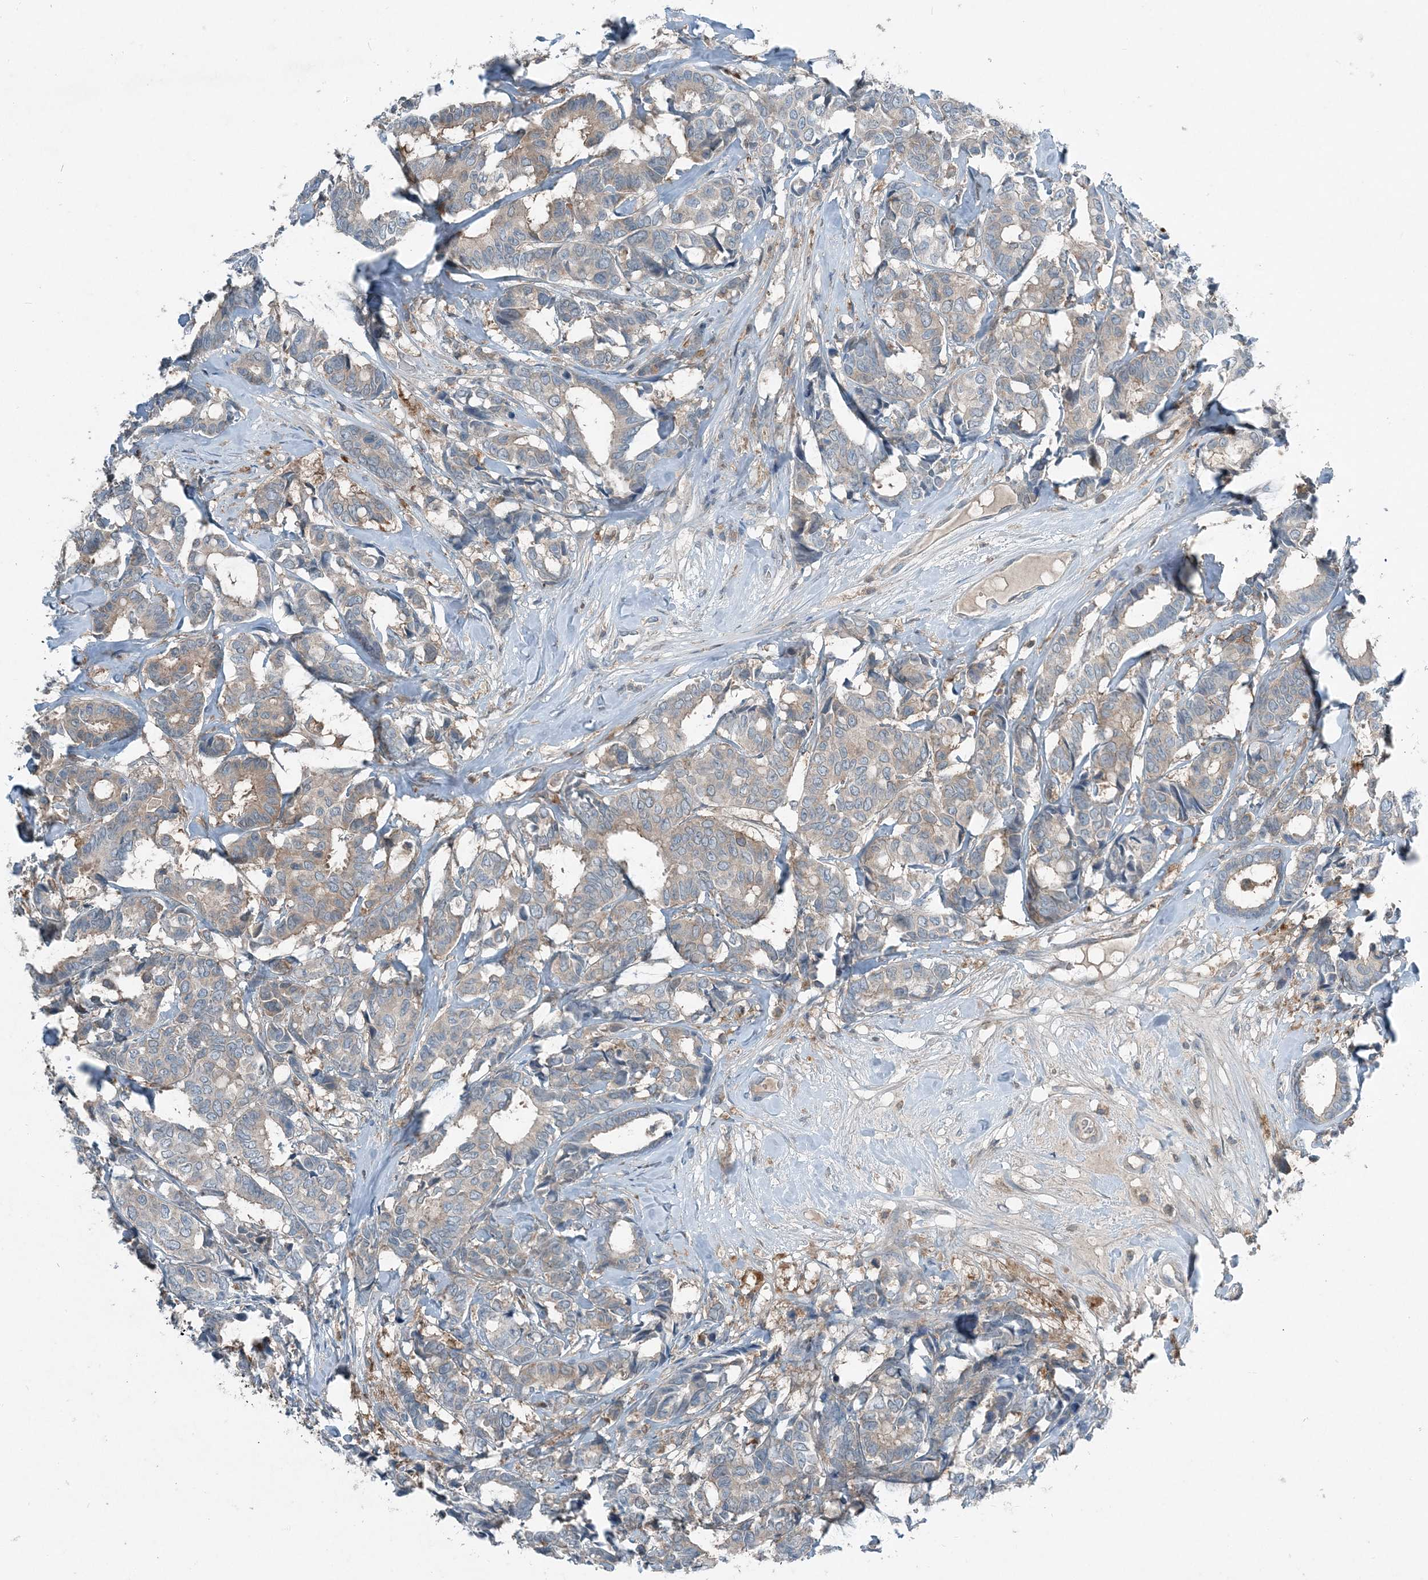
{"staining": {"intensity": "weak", "quantity": "<25%", "location": "cytoplasmic/membranous"}, "tissue": "breast cancer", "cell_type": "Tumor cells", "image_type": "cancer", "snomed": [{"axis": "morphology", "description": "Duct carcinoma"}, {"axis": "topography", "description": "Breast"}], "caption": "Immunohistochemistry photomicrograph of breast invasive ductal carcinoma stained for a protein (brown), which displays no positivity in tumor cells.", "gene": "ARMH1", "patient": {"sex": "female", "age": 87}}